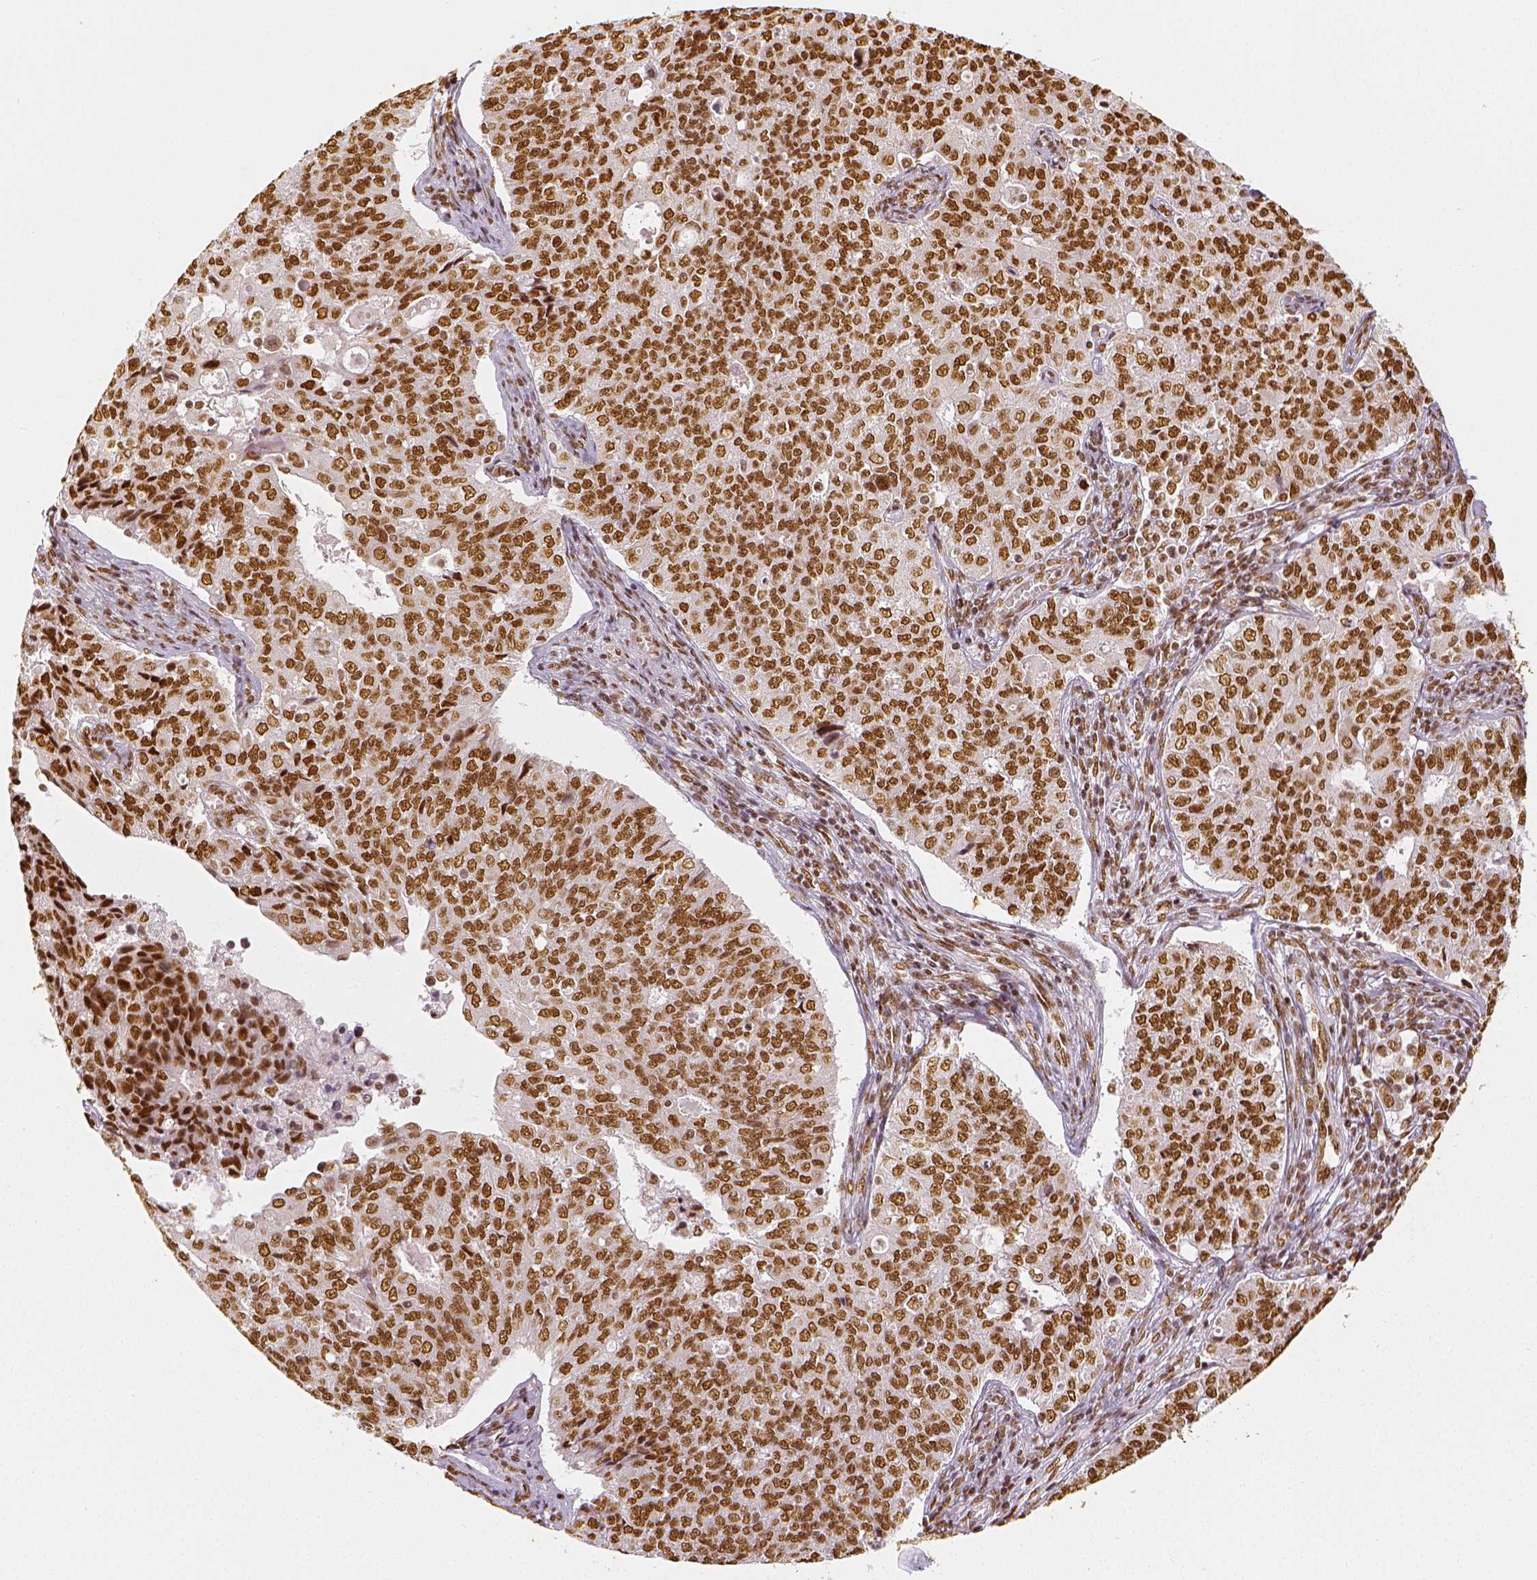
{"staining": {"intensity": "moderate", "quantity": ">75%", "location": "nuclear"}, "tissue": "endometrial cancer", "cell_type": "Tumor cells", "image_type": "cancer", "snomed": [{"axis": "morphology", "description": "Adenocarcinoma, NOS"}, {"axis": "topography", "description": "Endometrium"}], "caption": "Moderate nuclear positivity for a protein is appreciated in about >75% of tumor cells of adenocarcinoma (endometrial) using immunohistochemistry.", "gene": "KDM5B", "patient": {"sex": "female", "age": 43}}